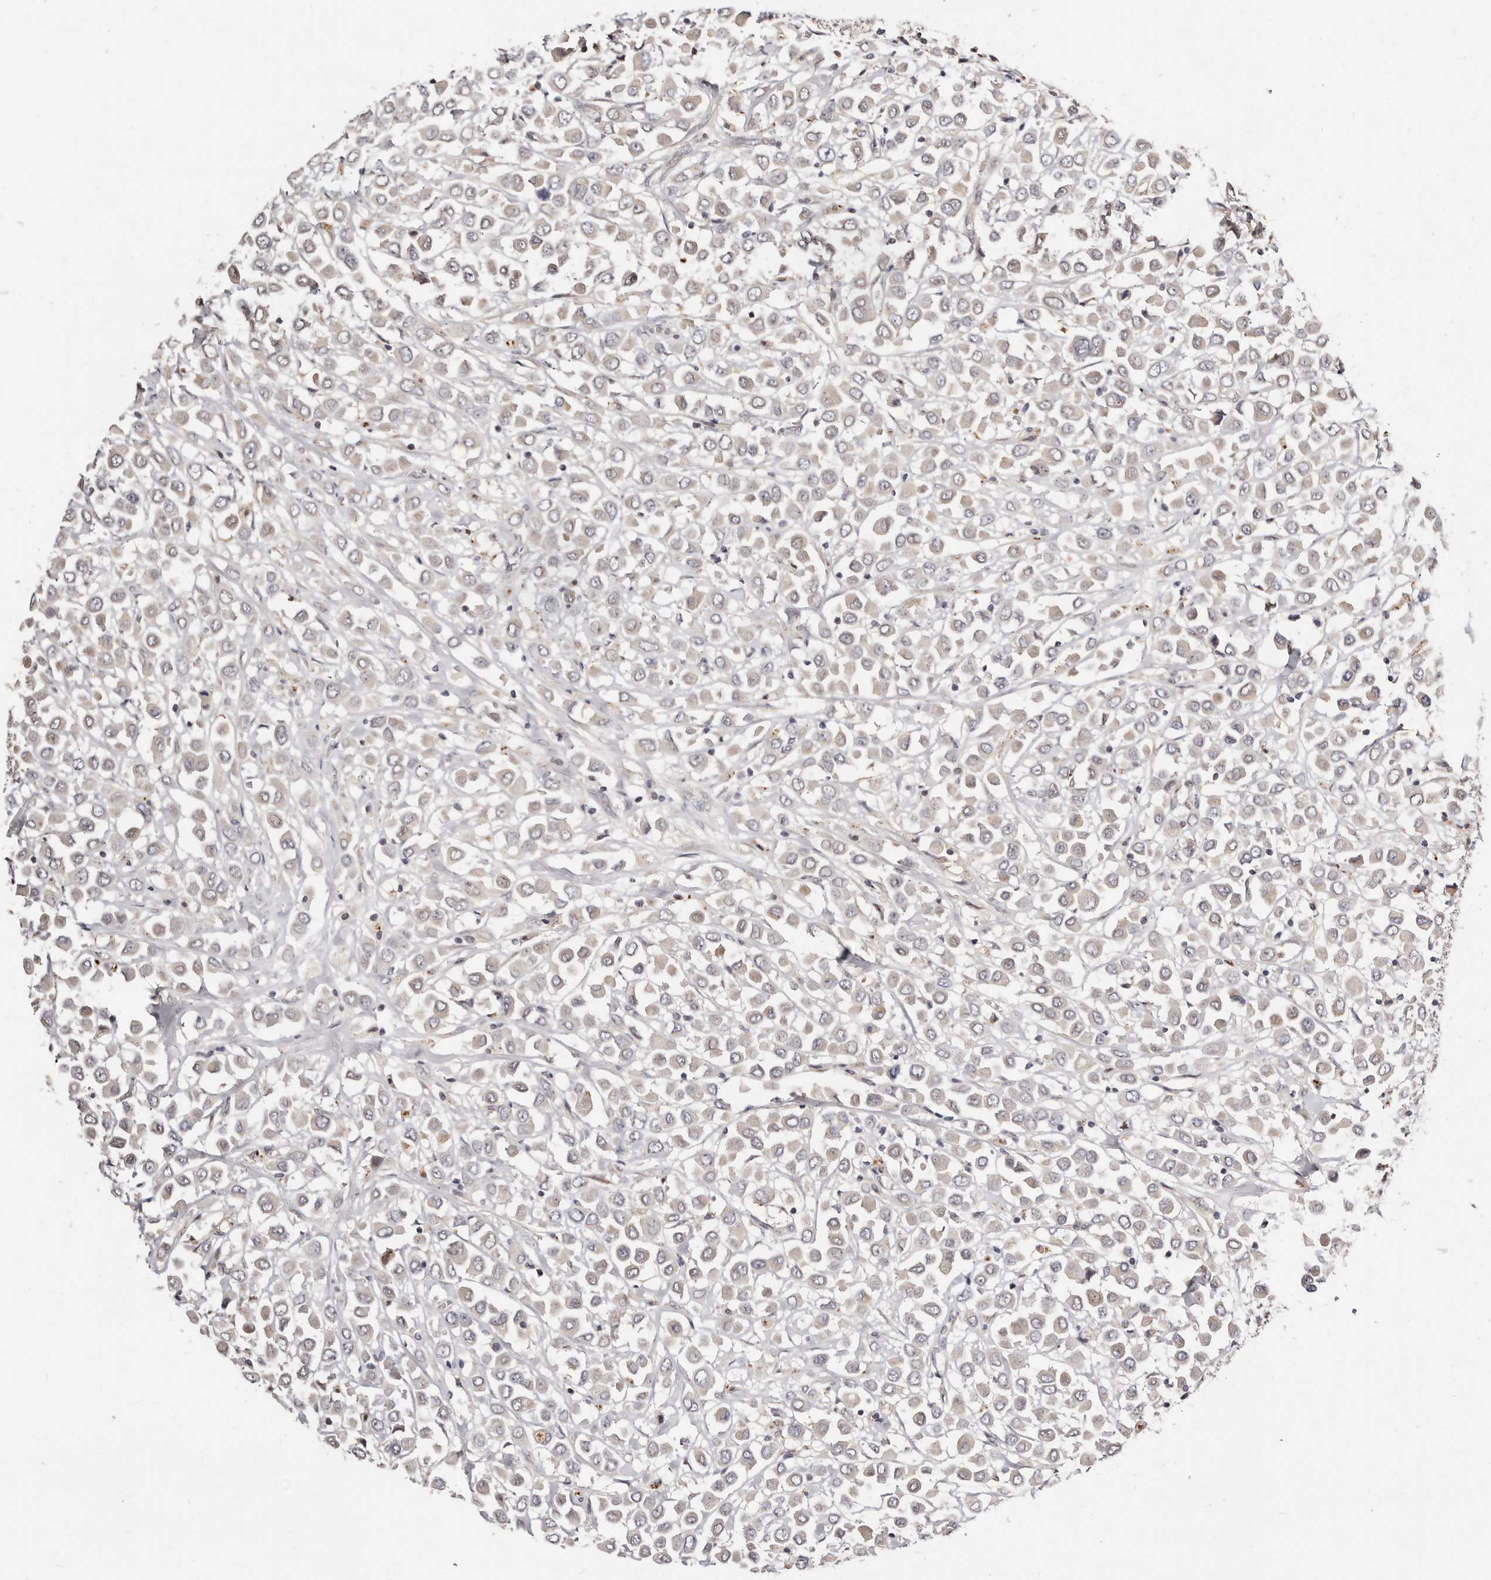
{"staining": {"intensity": "negative", "quantity": "none", "location": "none"}, "tissue": "breast cancer", "cell_type": "Tumor cells", "image_type": "cancer", "snomed": [{"axis": "morphology", "description": "Duct carcinoma"}, {"axis": "topography", "description": "Breast"}], "caption": "Human invasive ductal carcinoma (breast) stained for a protein using immunohistochemistry displays no staining in tumor cells.", "gene": "USP33", "patient": {"sex": "female", "age": 61}}